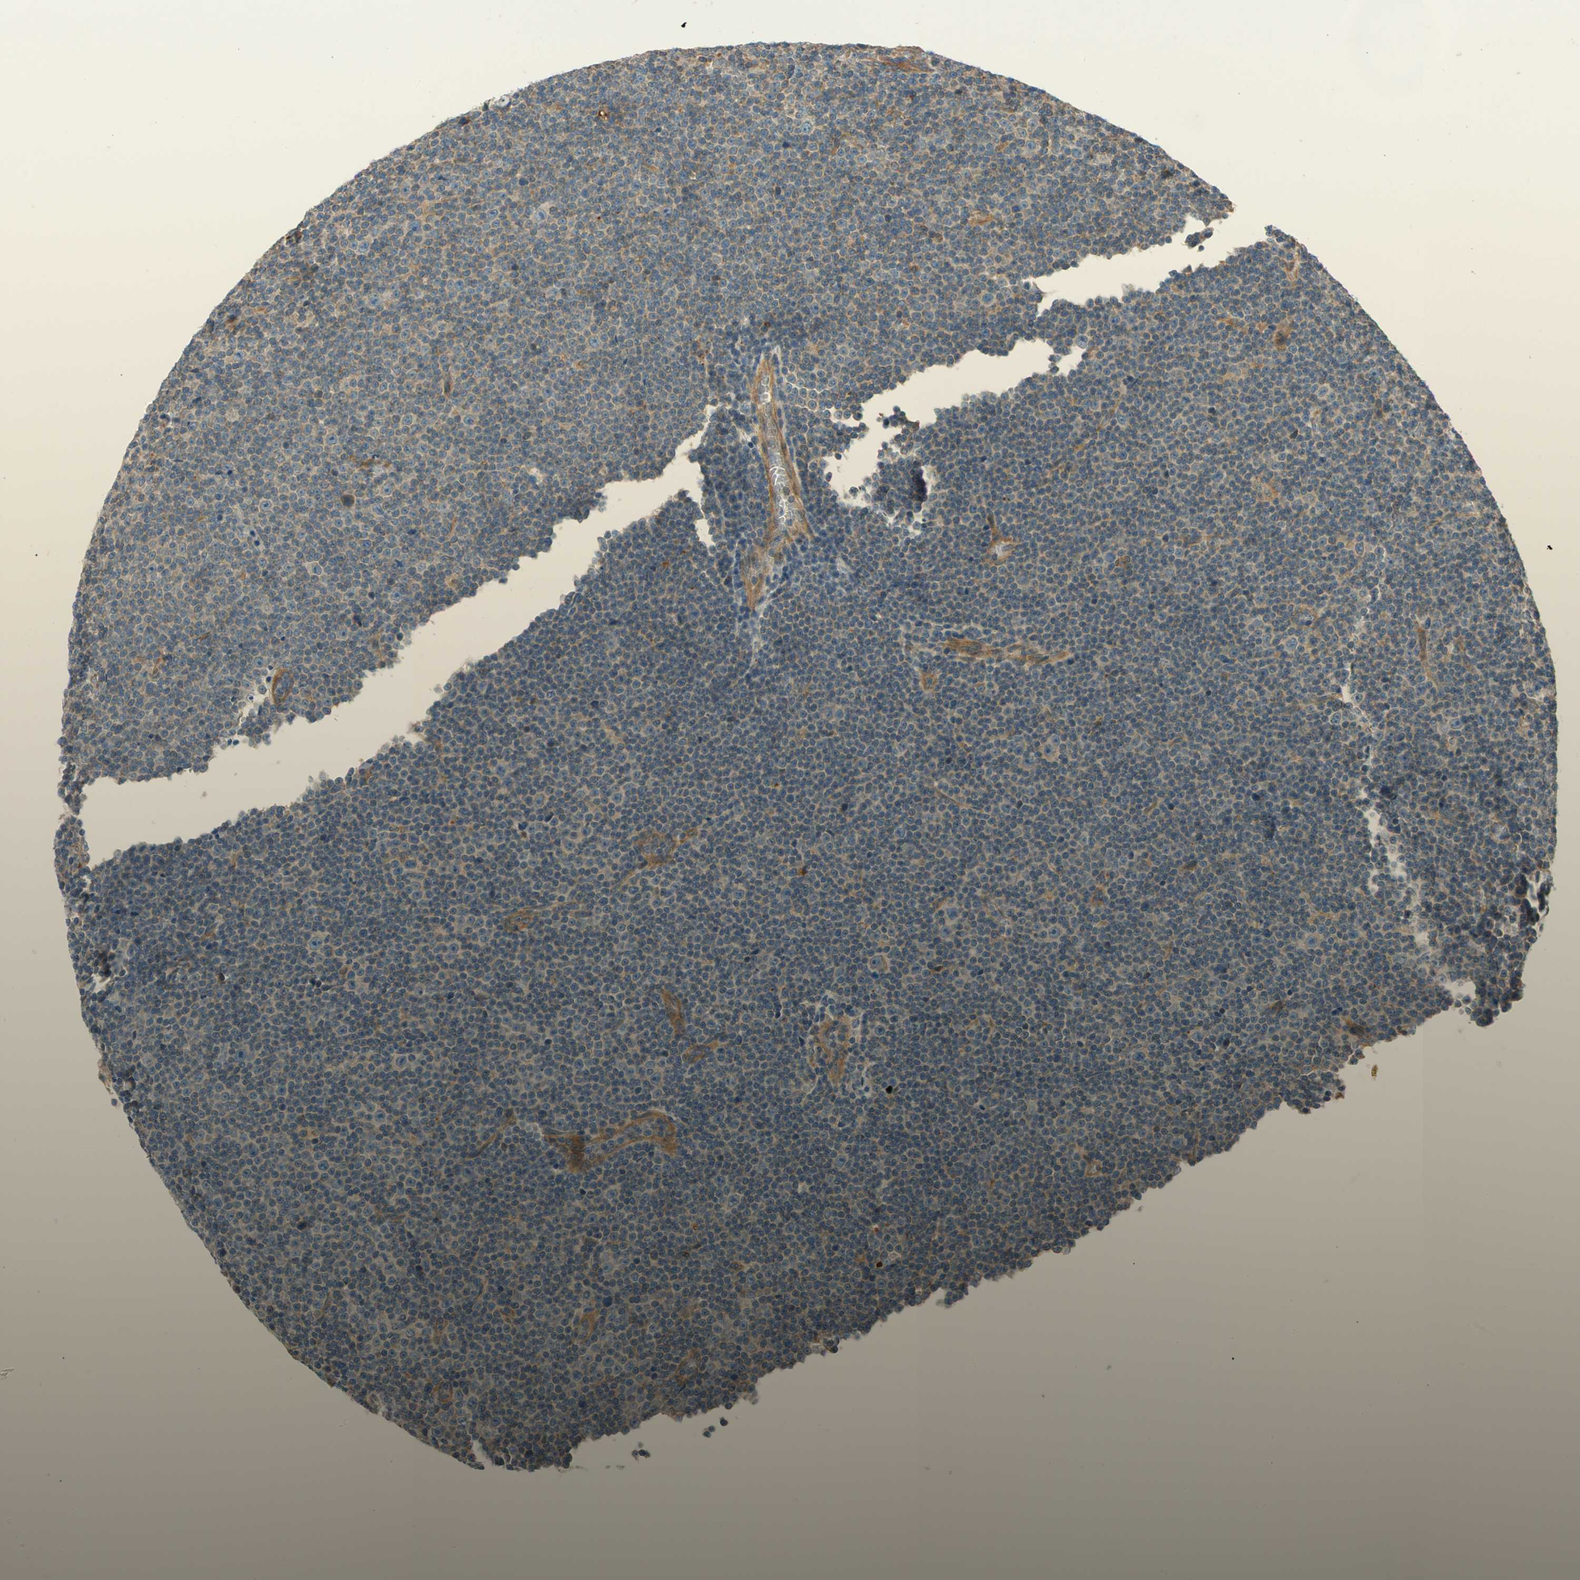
{"staining": {"intensity": "weak", "quantity": "25%-75%", "location": "cytoplasmic/membranous"}, "tissue": "lymphoma", "cell_type": "Tumor cells", "image_type": "cancer", "snomed": [{"axis": "morphology", "description": "Malignant lymphoma, non-Hodgkin's type, Low grade"}, {"axis": "topography", "description": "Lymph node"}], "caption": "Immunohistochemical staining of lymphoma reveals weak cytoplasmic/membranous protein staining in about 25%-75% of tumor cells. (Brightfield microscopy of DAB IHC at high magnification).", "gene": "PHYH", "patient": {"sex": "female", "age": 67}}